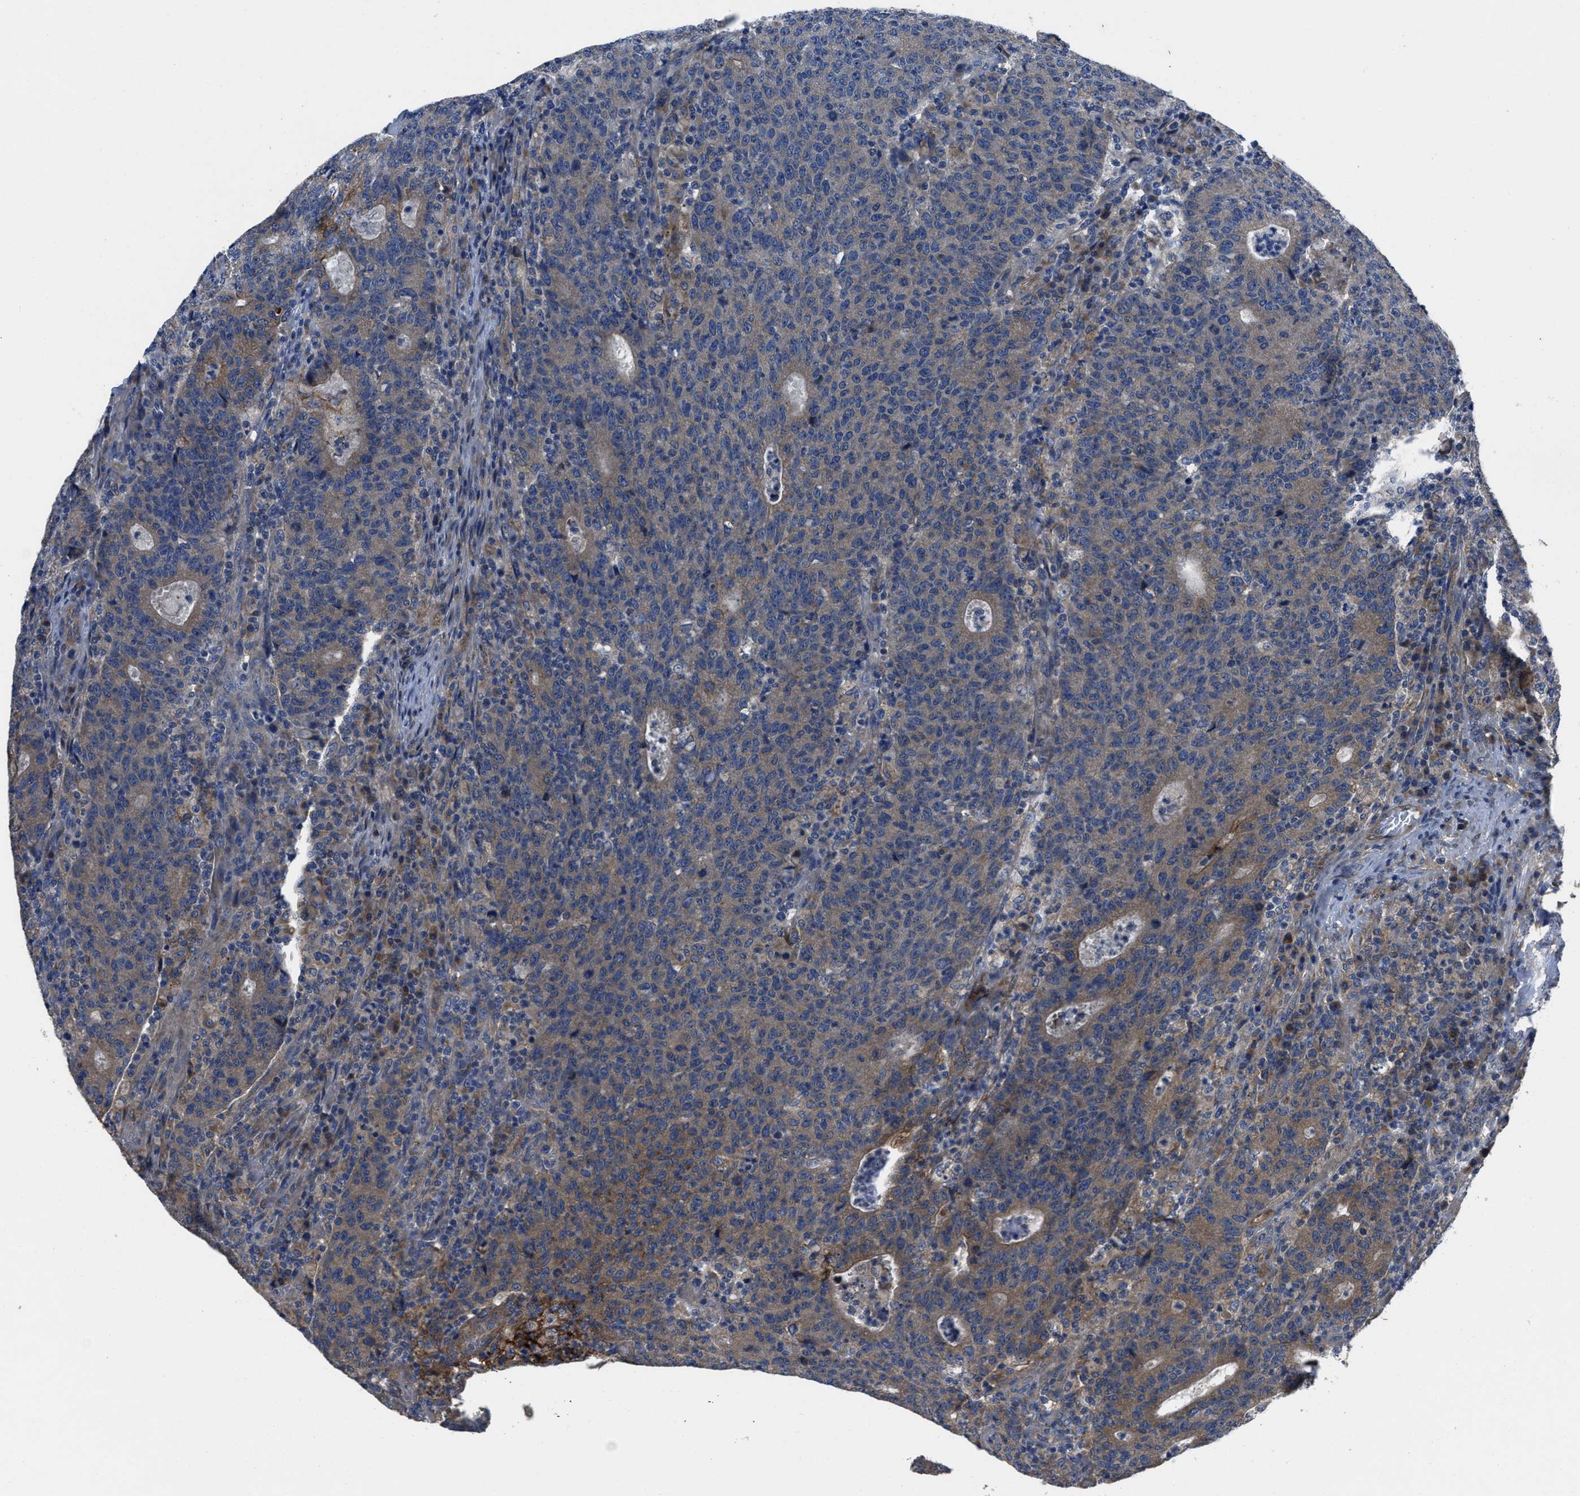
{"staining": {"intensity": "negative", "quantity": "none", "location": "none"}, "tissue": "colorectal cancer", "cell_type": "Tumor cells", "image_type": "cancer", "snomed": [{"axis": "morphology", "description": "Adenocarcinoma, NOS"}, {"axis": "topography", "description": "Colon"}], "caption": "Colorectal cancer was stained to show a protein in brown. There is no significant positivity in tumor cells.", "gene": "ERC1", "patient": {"sex": "female", "age": 75}}